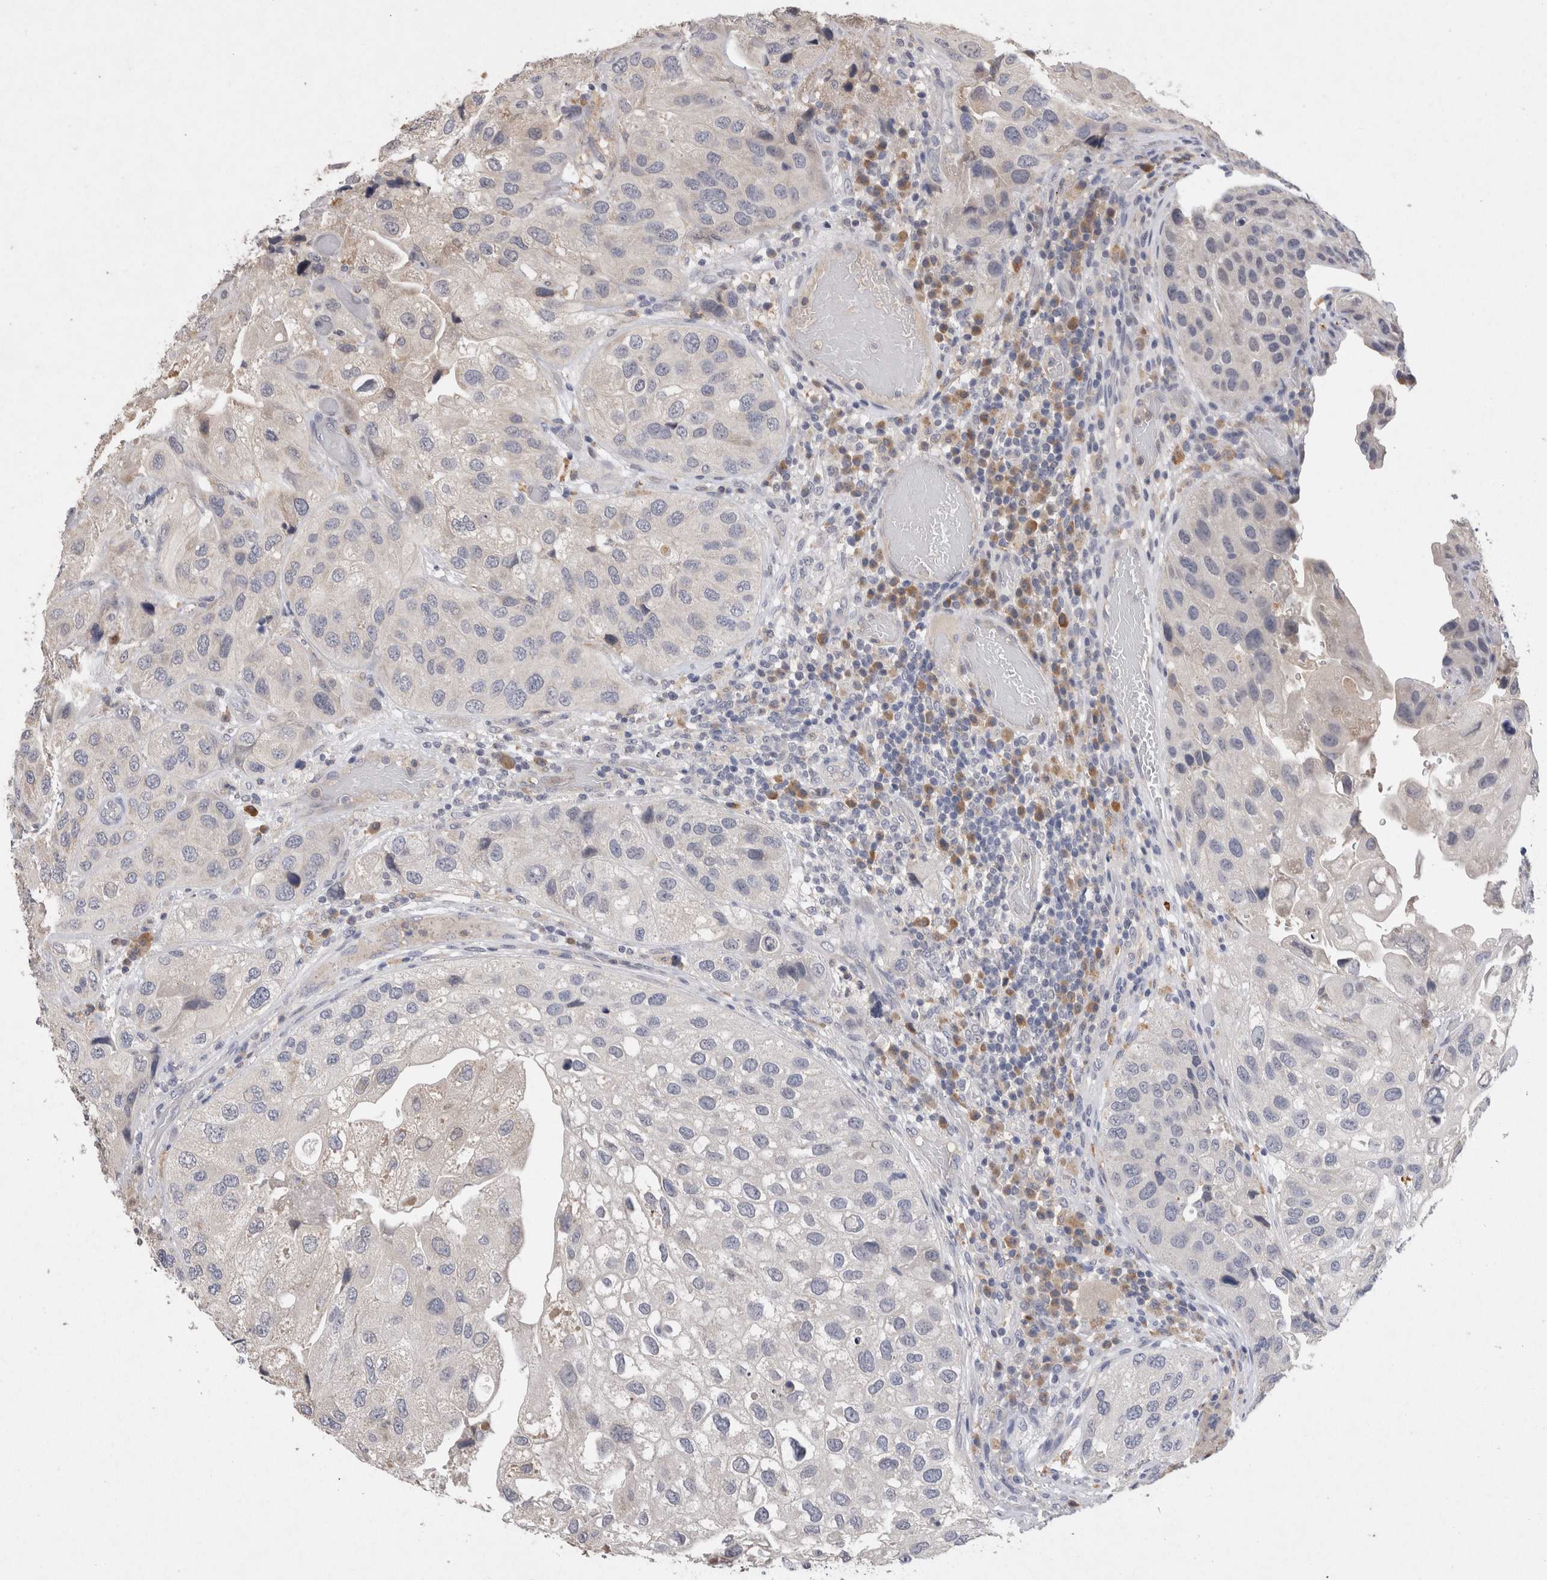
{"staining": {"intensity": "negative", "quantity": "none", "location": "none"}, "tissue": "urothelial cancer", "cell_type": "Tumor cells", "image_type": "cancer", "snomed": [{"axis": "morphology", "description": "Urothelial carcinoma, High grade"}, {"axis": "topography", "description": "Urinary bladder"}], "caption": "This image is of high-grade urothelial carcinoma stained with IHC to label a protein in brown with the nuclei are counter-stained blue. There is no staining in tumor cells.", "gene": "VSIG4", "patient": {"sex": "female", "age": 64}}